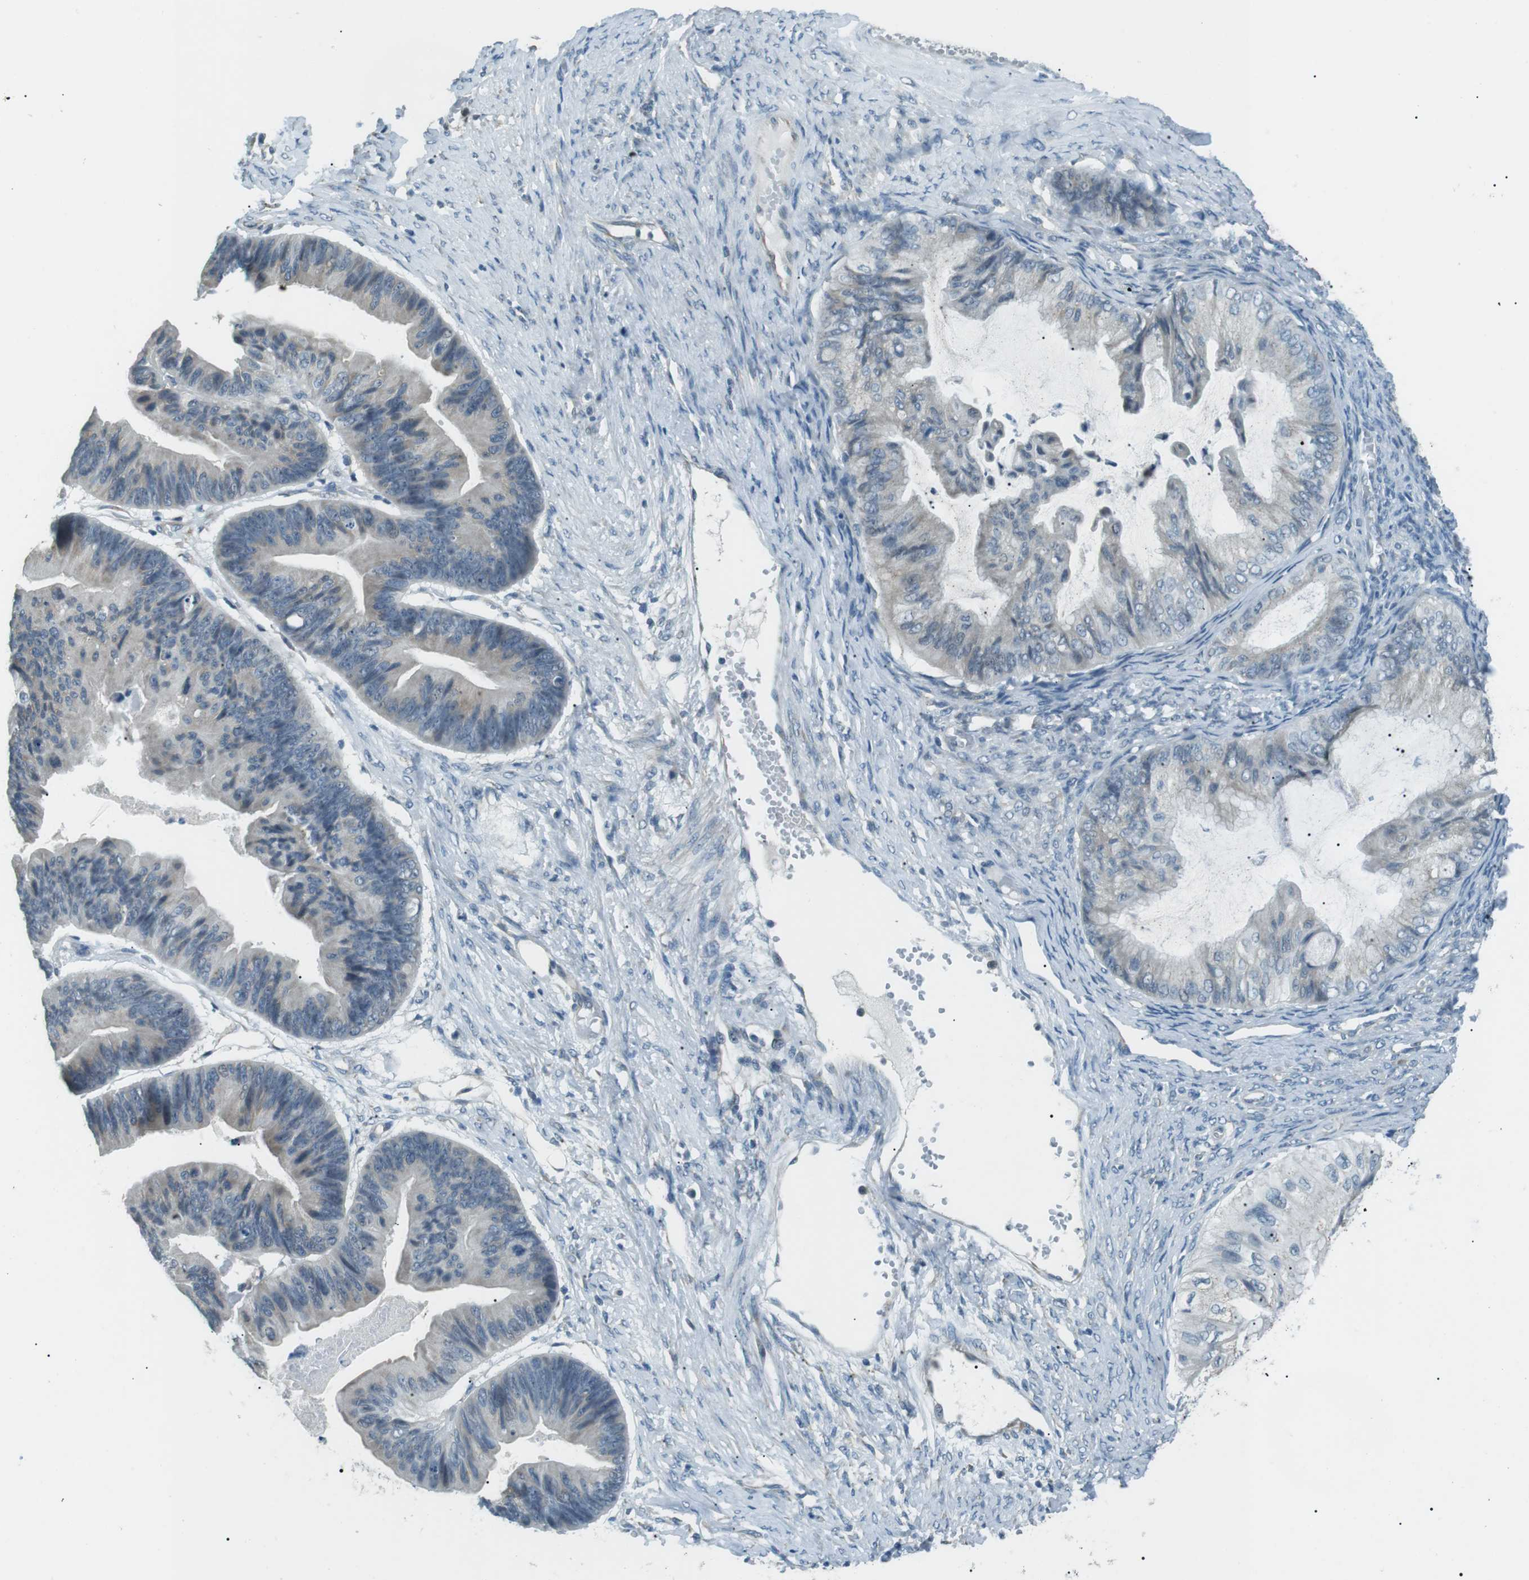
{"staining": {"intensity": "negative", "quantity": "none", "location": "none"}, "tissue": "ovarian cancer", "cell_type": "Tumor cells", "image_type": "cancer", "snomed": [{"axis": "morphology", "description": "Cystadenocarcinoma, mucinous, NOS"}, {"axis": "topography", "description": "Ovary"}], "caption": "Immunohistochemical staining of human ovarian mucinous cystadenocarcinoma displays no significant positivity in tumor cells.", "gene": "SERPINB2", "patient": {"sex": "female", "age": 61}}